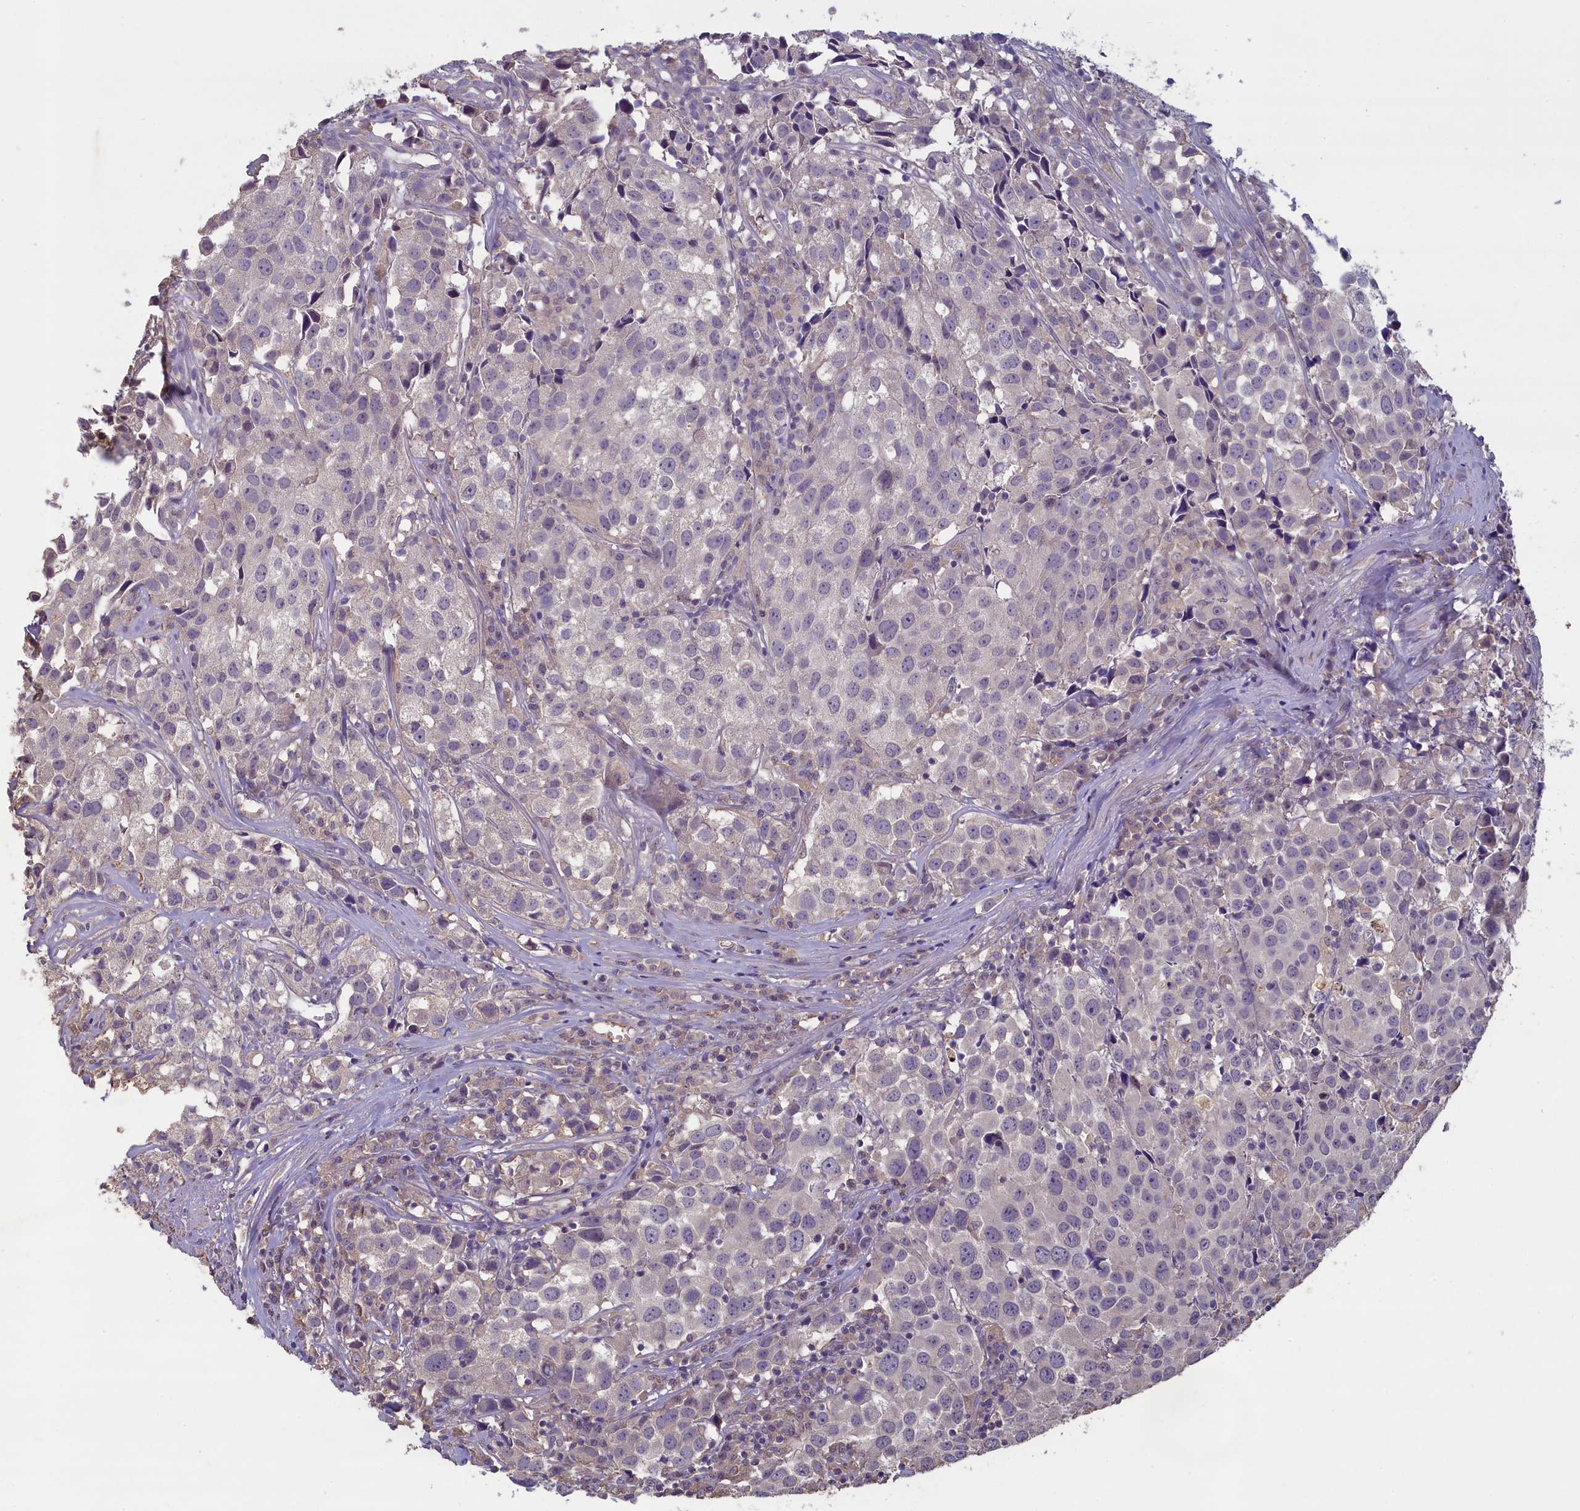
{"staining": {"intensity": "negative", "quantity": "none", "location": "none"}, "tissue": "urothelial cancer", "cell_type": "Tumor cells", "image_type": "cancer", "snomed": [{"axis": "morphology", "description": "Urothelial carcinoma, High grade"}, {"axis": "topography", "description": "Urinary bladder"}], "caption": "Tumor cells are negative for protein expression in human urothelial cancer. (Brightfield microscopy of DAB IHC at high magnification).", "gene": "ATF7IP2", "patient": {"sex": "female", "age": 75}}